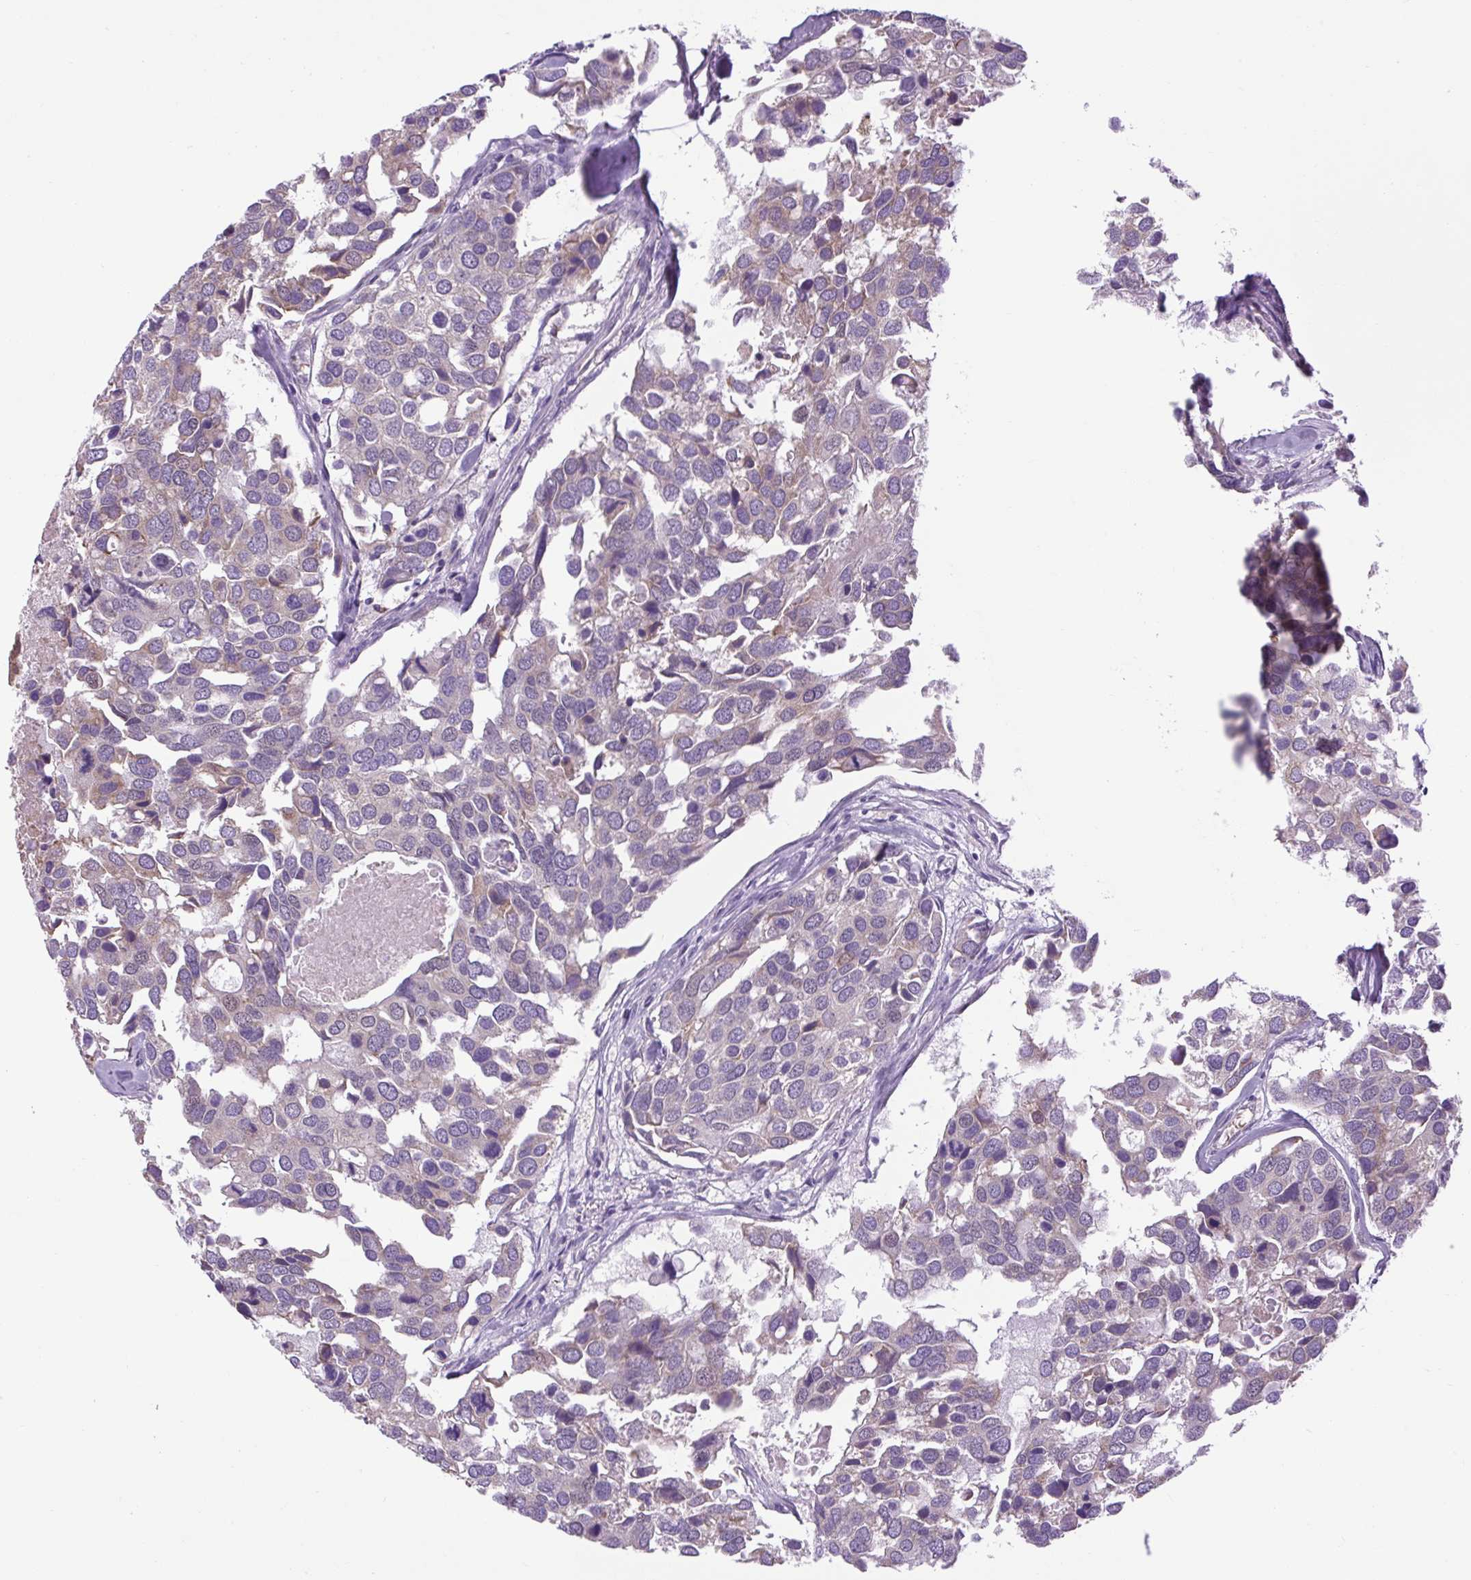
{"staining": {"intensity": "weak", "quantity": "<25%", "location": "cytoplasmic/membranous"}, "tissue": "breast cancer", "cell_type": "Tumor cells", "image_type": "cancer", "snomed": [{"axis": "morphology", "description": "Duct carcinoma"}, {"axis": "topography", "description": "Breast"}], "caption": "The histopathology image shows no significant positivity in tumor cells of breast cancer (intraductal carcinoma).", "gene": "SCO2", "patient": {"sex": "female", "age": 83}}